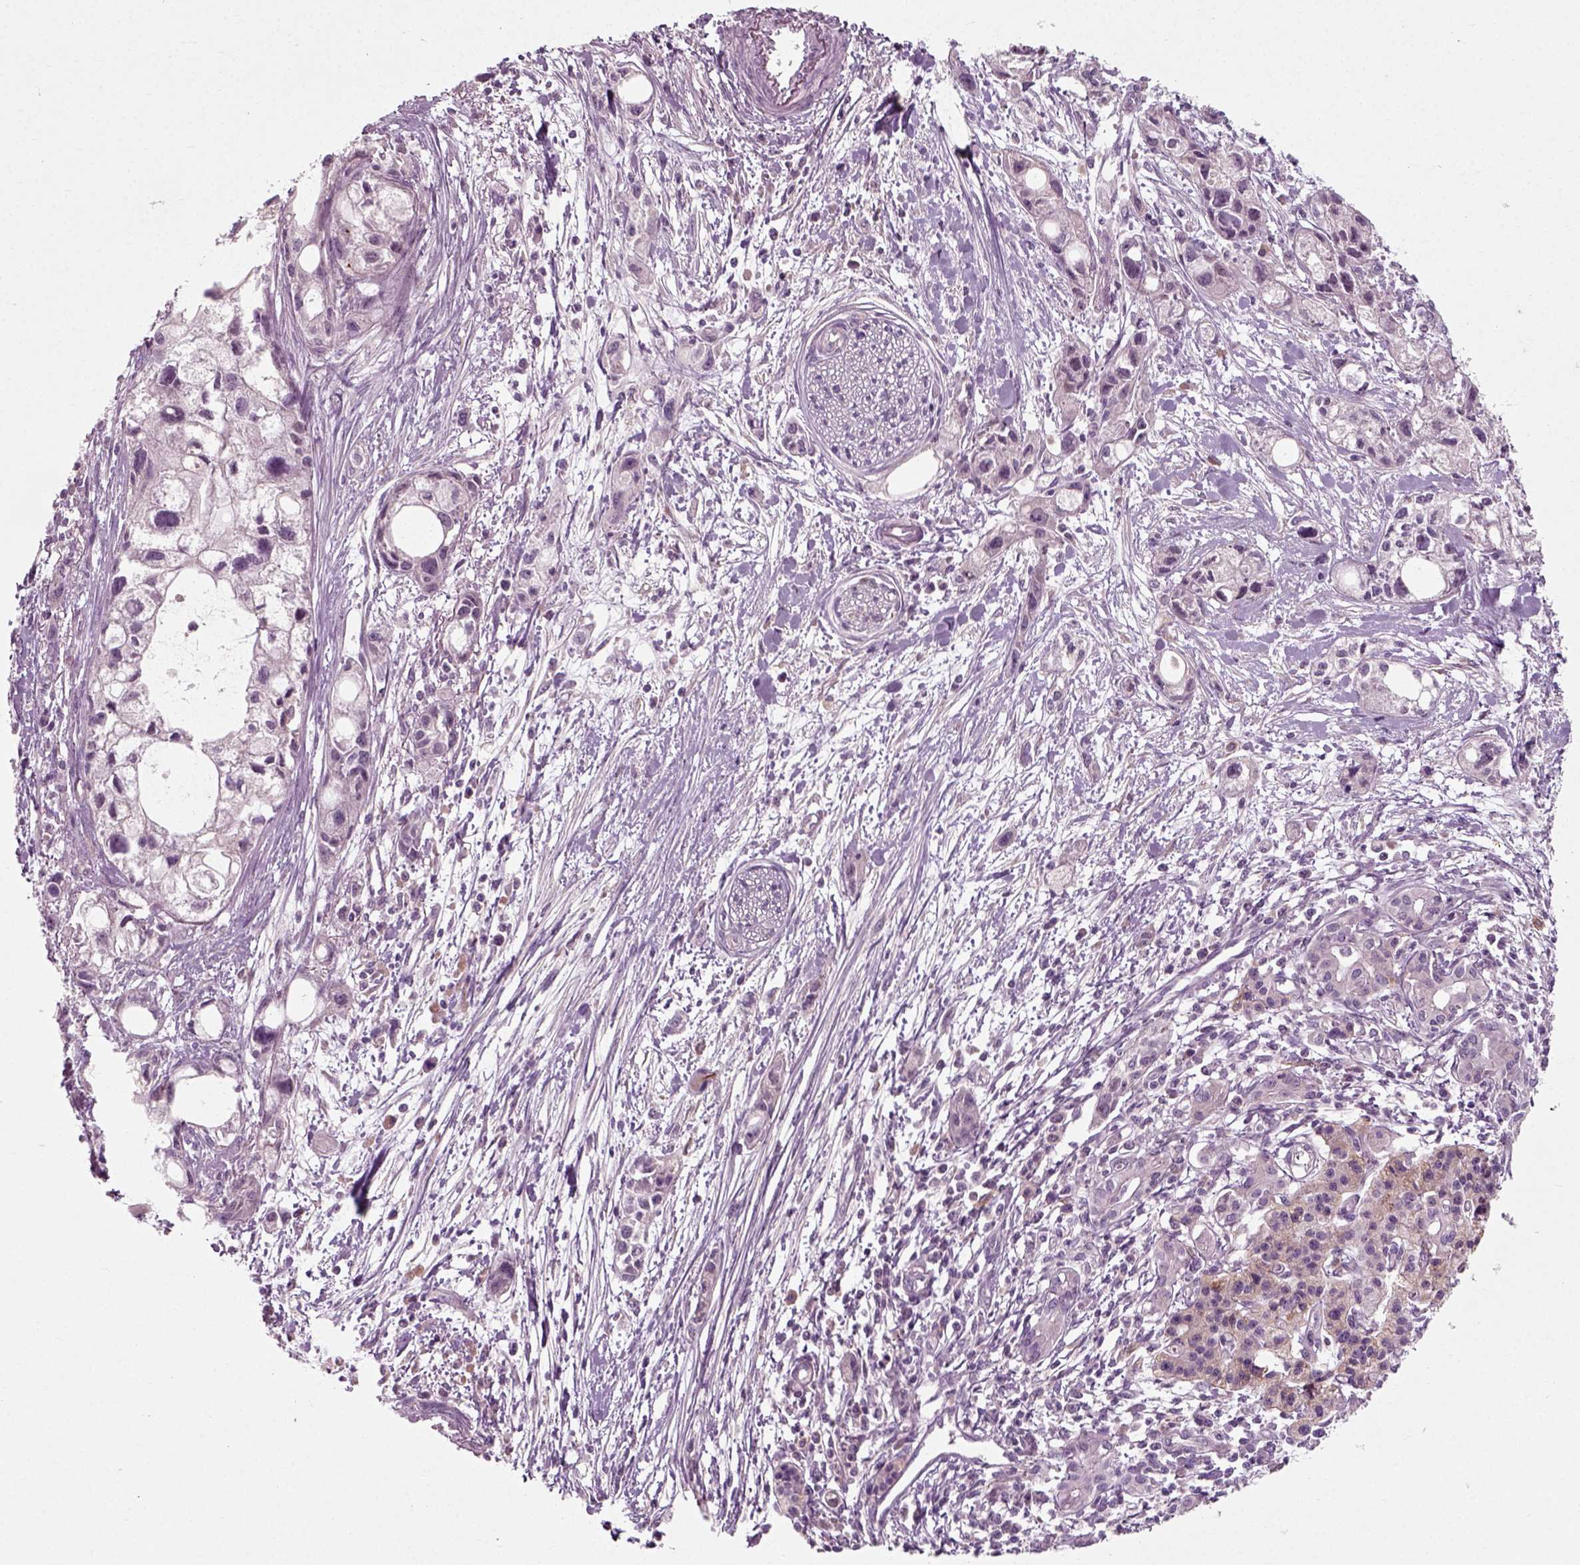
{"staining": {"intensity": "weak", "quantity": "<25%", "location": "cytoplasmic/membranous"}, "tissue": "pancreatic cancer", "cell_type": "Tumor cells", "image_type": "cancer", "snomed": [{"axis": "morphology", "description": "Adenocarcinoma, NOS"}, {"axis": "topography", "description": "Pancreas"}], "caption": "IHC micrograph of neoplastic tissue: pancreatic adenocarcinoma stained with DAB (3,3'-diaminobenzidine) reveals no significant protein expression in tumor cells.", "gene": "RND2", "patient": {"sex": "female", "age": 61}}